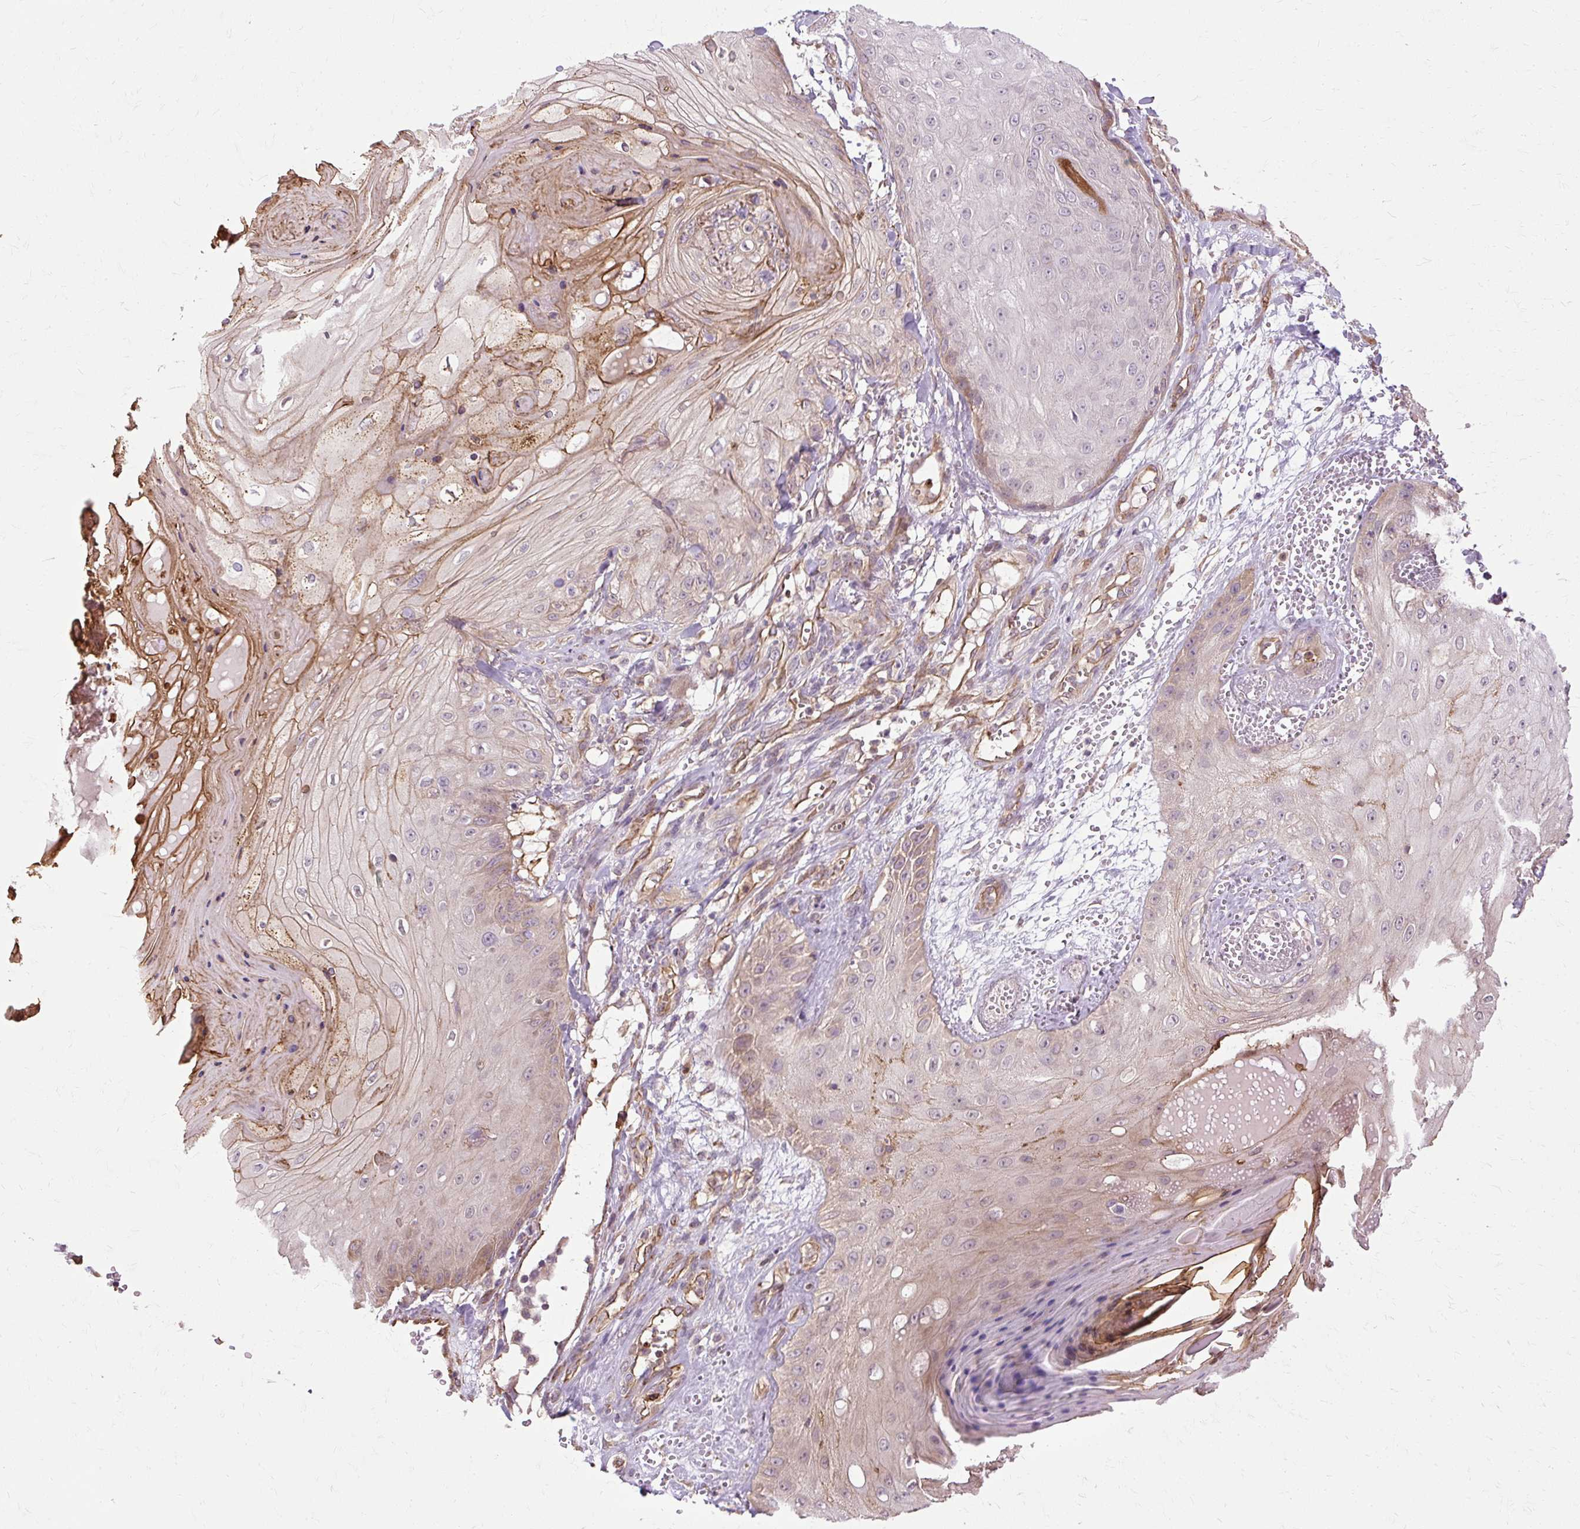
{"staining": {"intensity": "moderate", "quantity": "<25%", "location": "cytoplasmic/membranous"}, "tissue": "skin cancer", "cell_type": "Tumor cells", "image_type": "cancer", "snomed": [{"axis": "morphology", "description": "Squamous cell carcinoma, NOS"}, {"axis": "topography", "description": "Skin"}], "caption": "Human skin cancer (squamous cell carcinoma) stained with a protein marker displays moderate staining in tumor cells.", "gene": "FLRT1", "patient": {"sex": "male", "age": 74}}